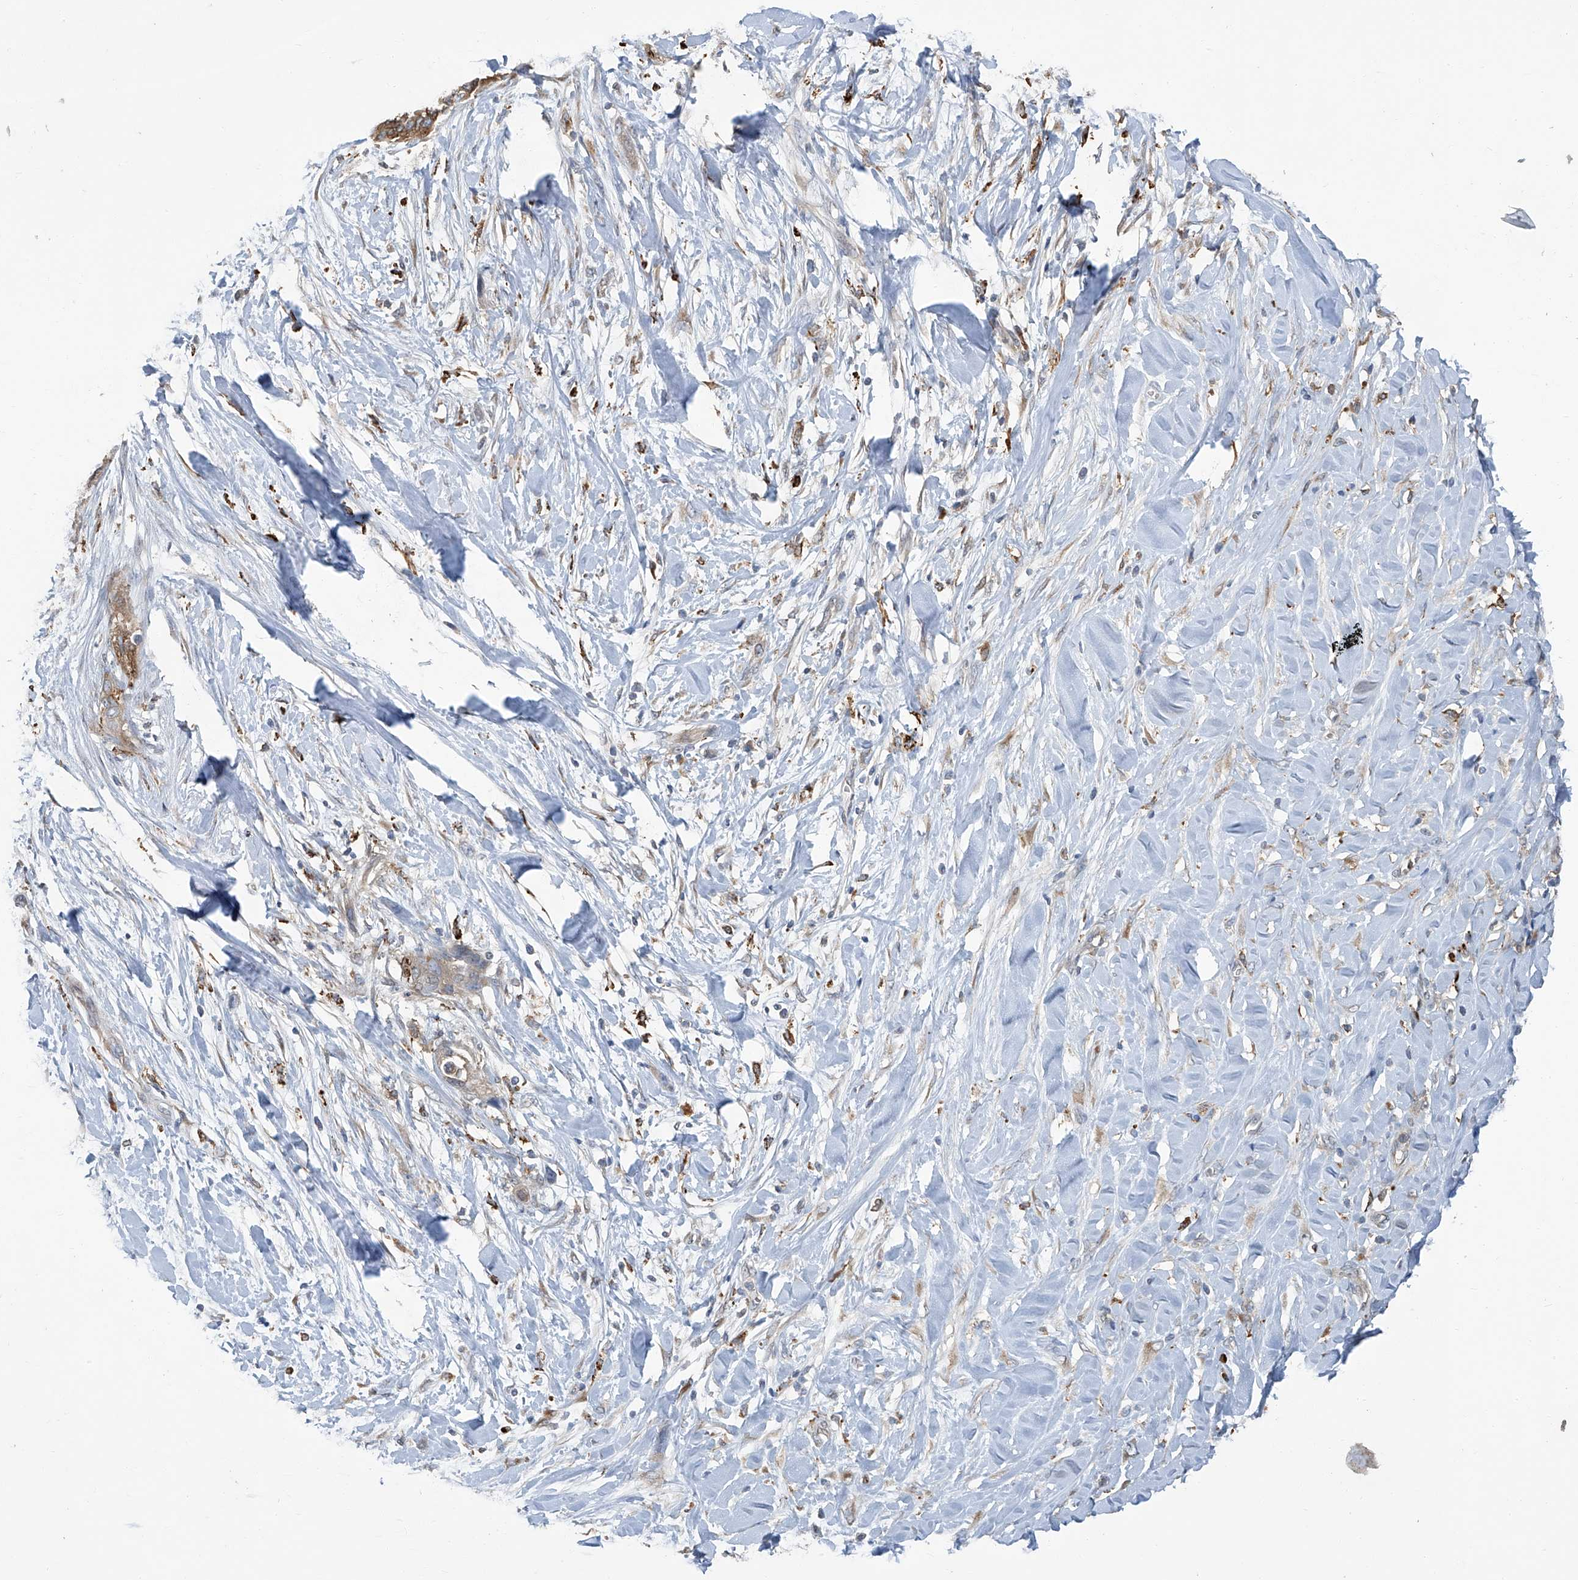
{"staining": {"intensity": "weak", "quantity": "<25%", "location": "cytoplasmic/membranous"}, "tissue": "pancreatic cancer", "cell_type": "Tumor cells", "image_type": "cancer", "snomed": [{"axis": "morphology", "description": "Normal tissue, NOS"}, {"axis": "morphology", "description": "Adenocarcinoma, NOS"}, {"axis": "topography", "description": "Pancreas"}, {"axis": "topography", "description": "Peripheral nerve tissue"}], "caption": "The immunohistochemistry micrograph has no significant staining in tumor cells of pancreatic adenocarcinoma tissue.", "gene": "FAM167A", "patient": {"sex": "male", "age": 59}}